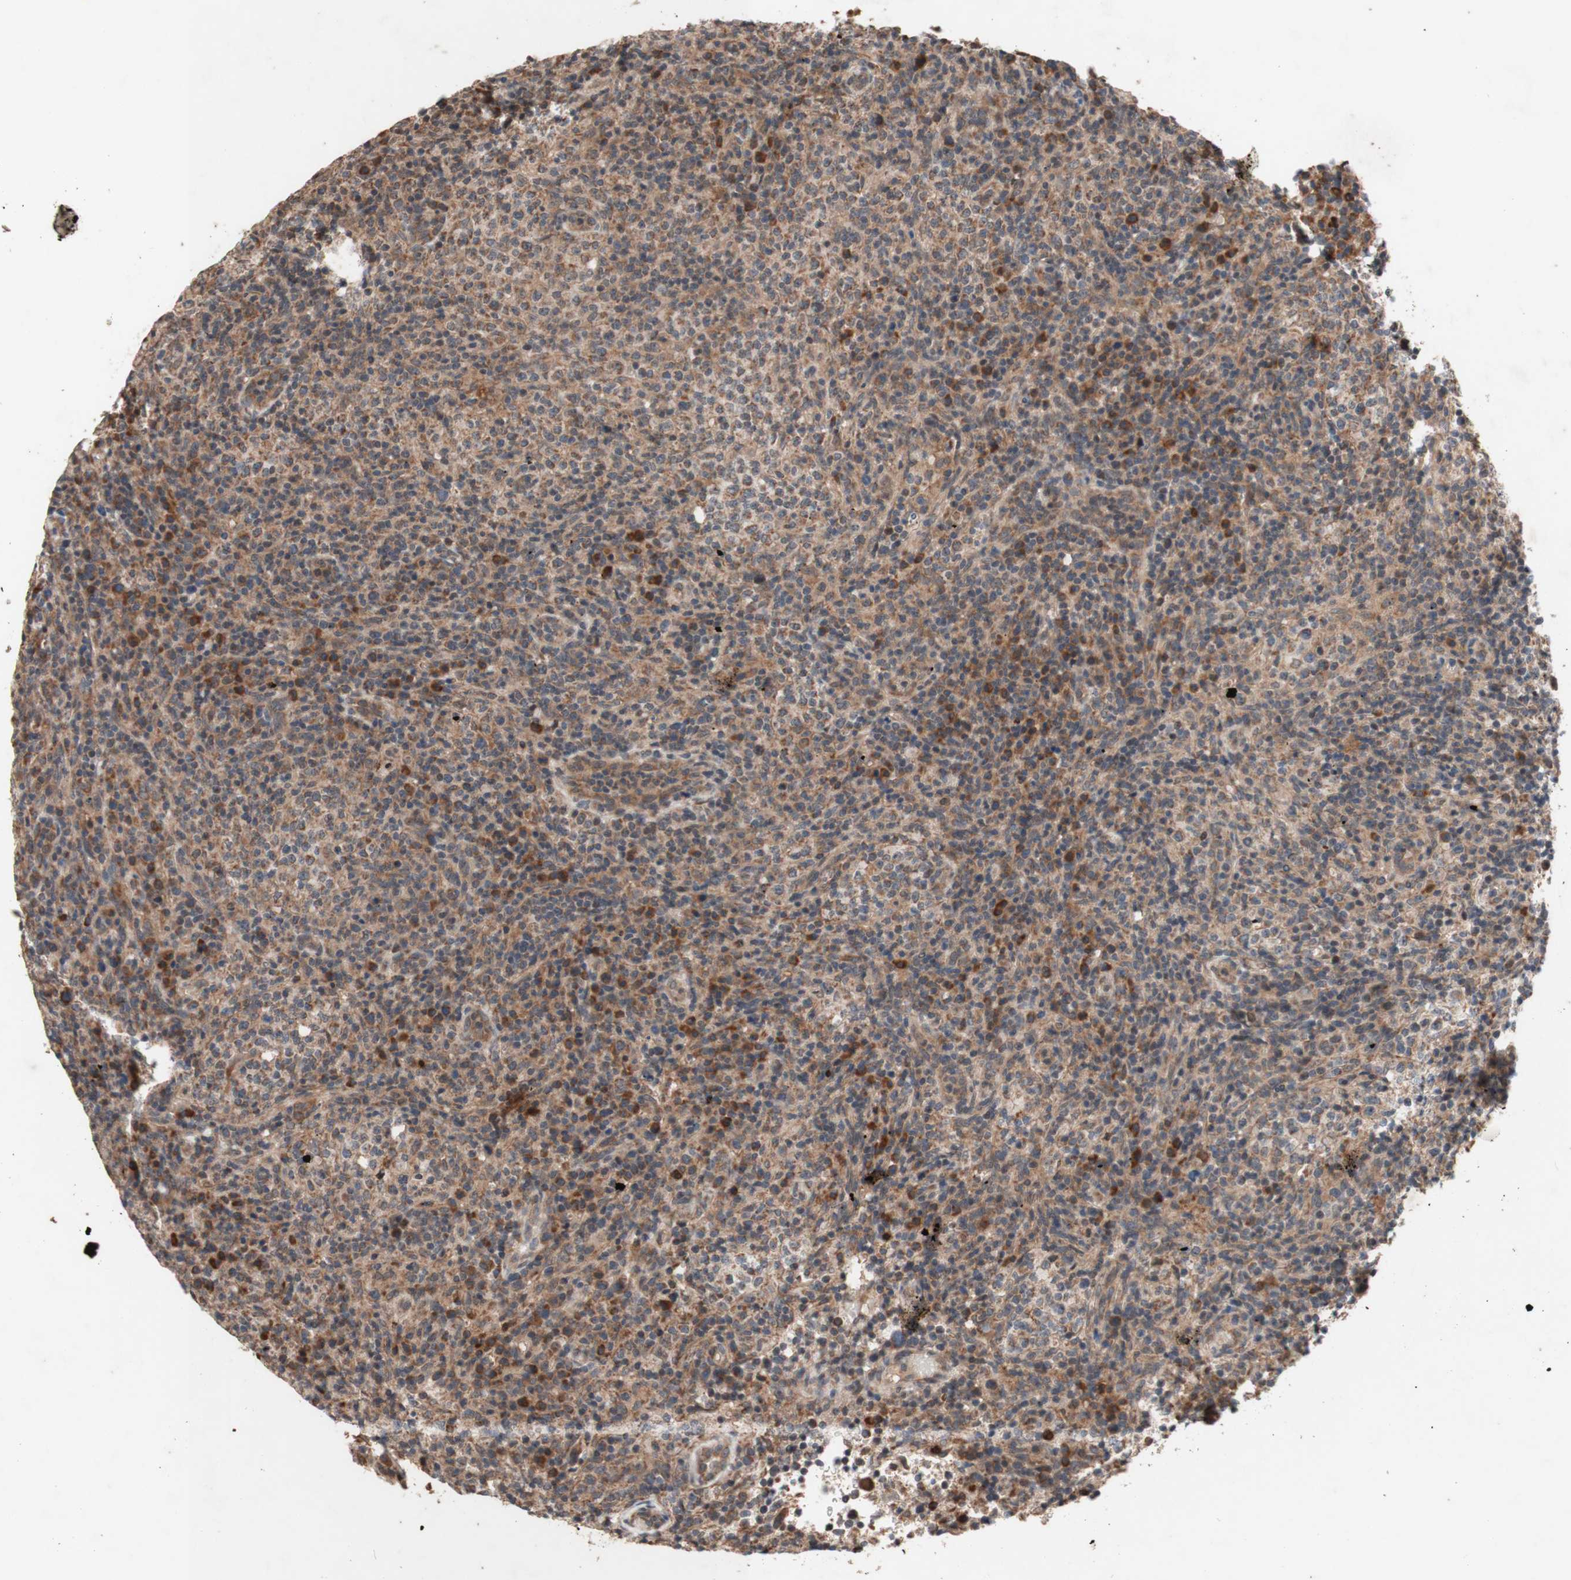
{"staining": {"intensity": "moderate", "quantity": ">75%", "location": "cytoplasmic/membranous"}, "tissue": "lymphoma", "cell_type": "Tumor cells", "image_type": "cancer", "snomed": [{"axis": "morphology", "description": "Malignant lymphoma, non-Hodgkin's type, High grade"}, {"axis": "topography", "description": "Lymph node"}], "caption": "This is an image of immunohistochemistry (IHC) staining of malignant lymphoma, non-Hodgkin's type (high-grade), which shows moderate staining in the cytoplasmic/membranous of tumor cells.", "gene": "DDOST", "patient": {"sex": "female", "age": 76}}